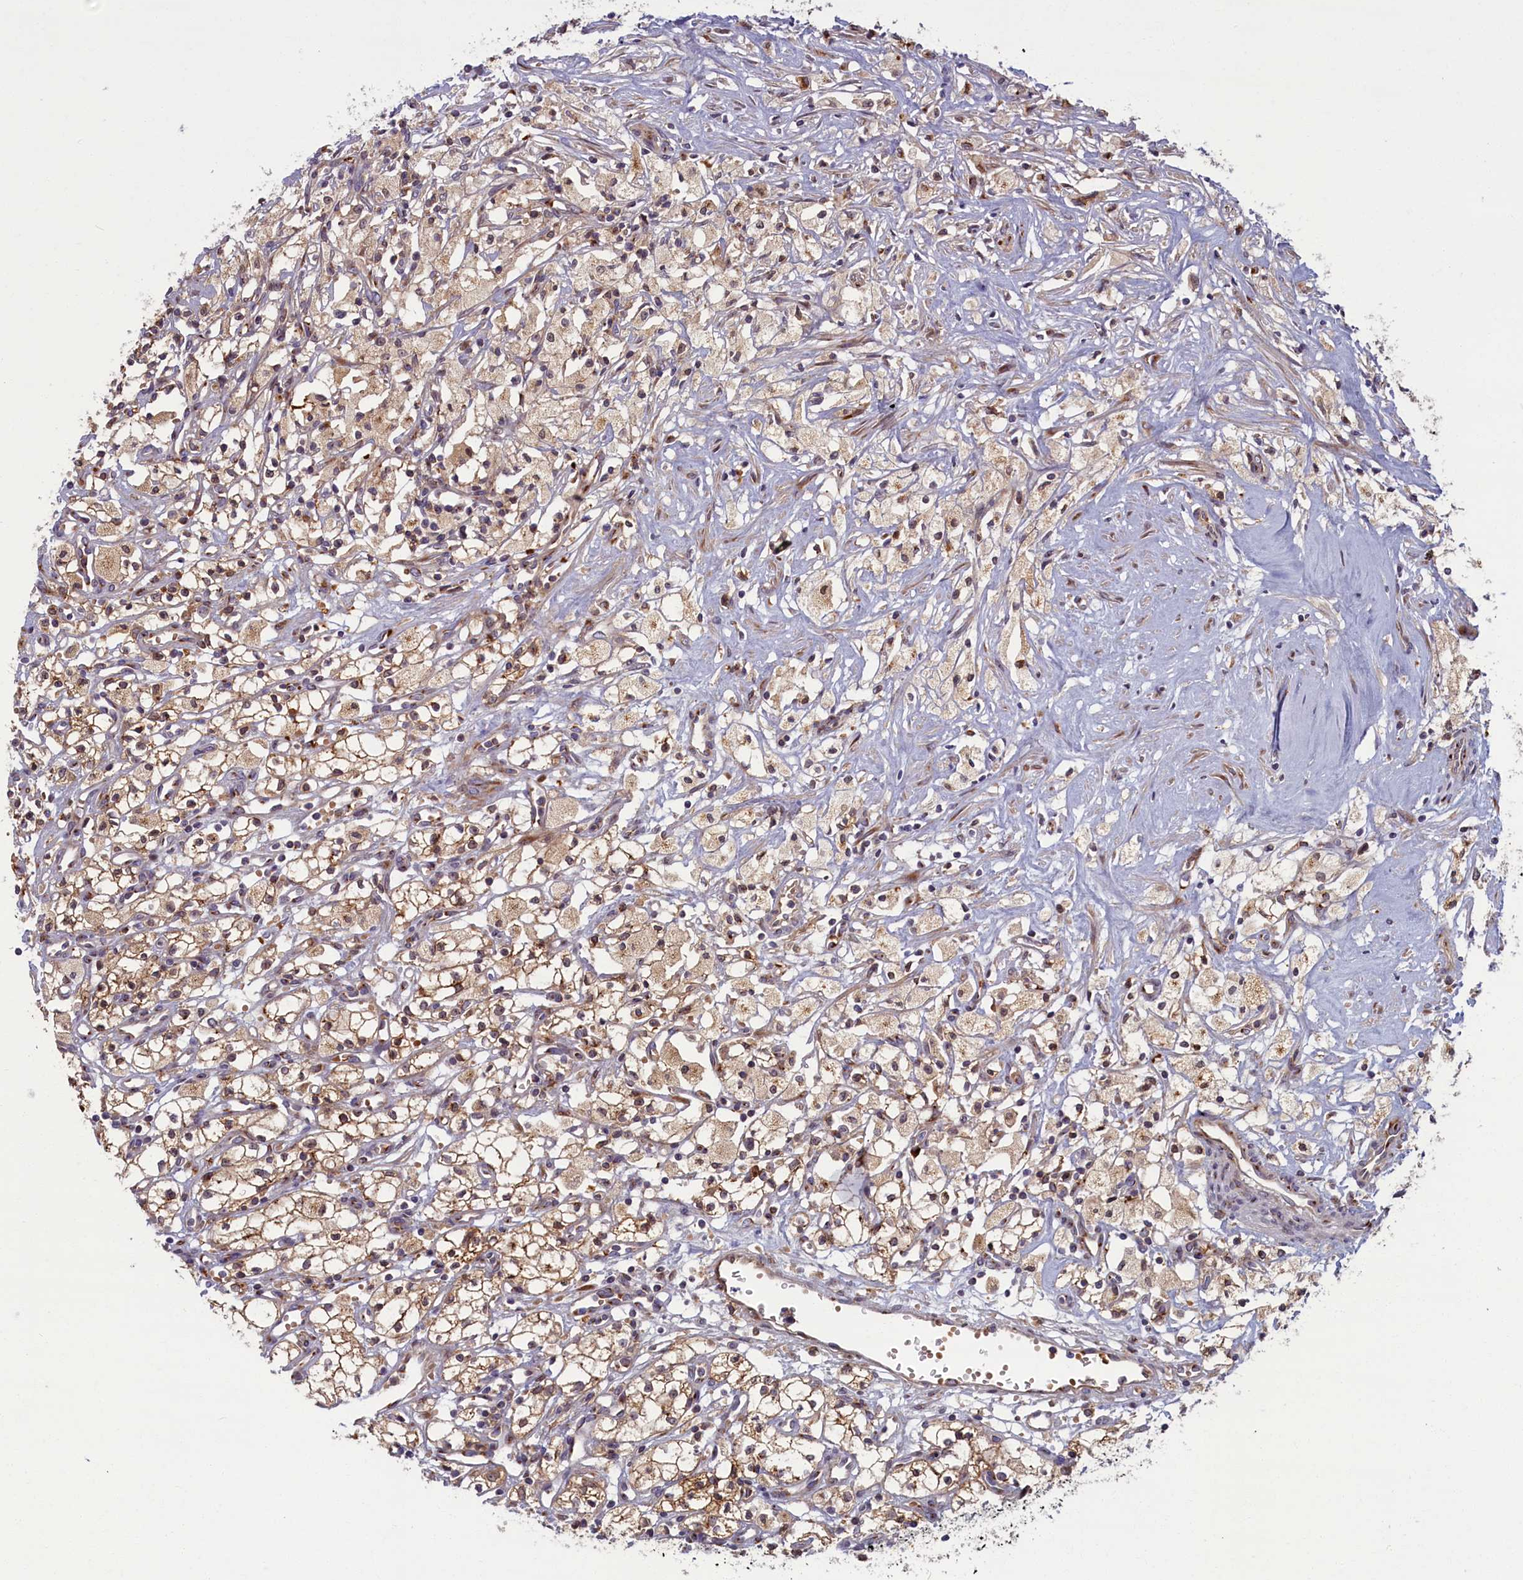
{"staining": {"intensity": "moderate", "quantity": ">75%", "location": "cytoplasmic/membranous"}, "tissue": "renal cancer", "cell_type": "Tumor cells", "image_type": "cancer", "snomed": [{"axis": "morphology", "description": "Adenocarcinoma, NOS"}, {"axis": "topography", "description": "Kidney"}], "caption": "Immunohistochemical staining of human renal adenocarcinoma reveals medium levels of moderate cytoplasmic/membranous protein positivity in approximately >75% of tumor cells. Using DAB (3,3'-diaminobenzidine) (brown) and hematoxylin (blue) stains, captured at high magnification using brightfield microscopy.", "gene": "BLVRB", "patient": {"sex": "male", "age": 59}}